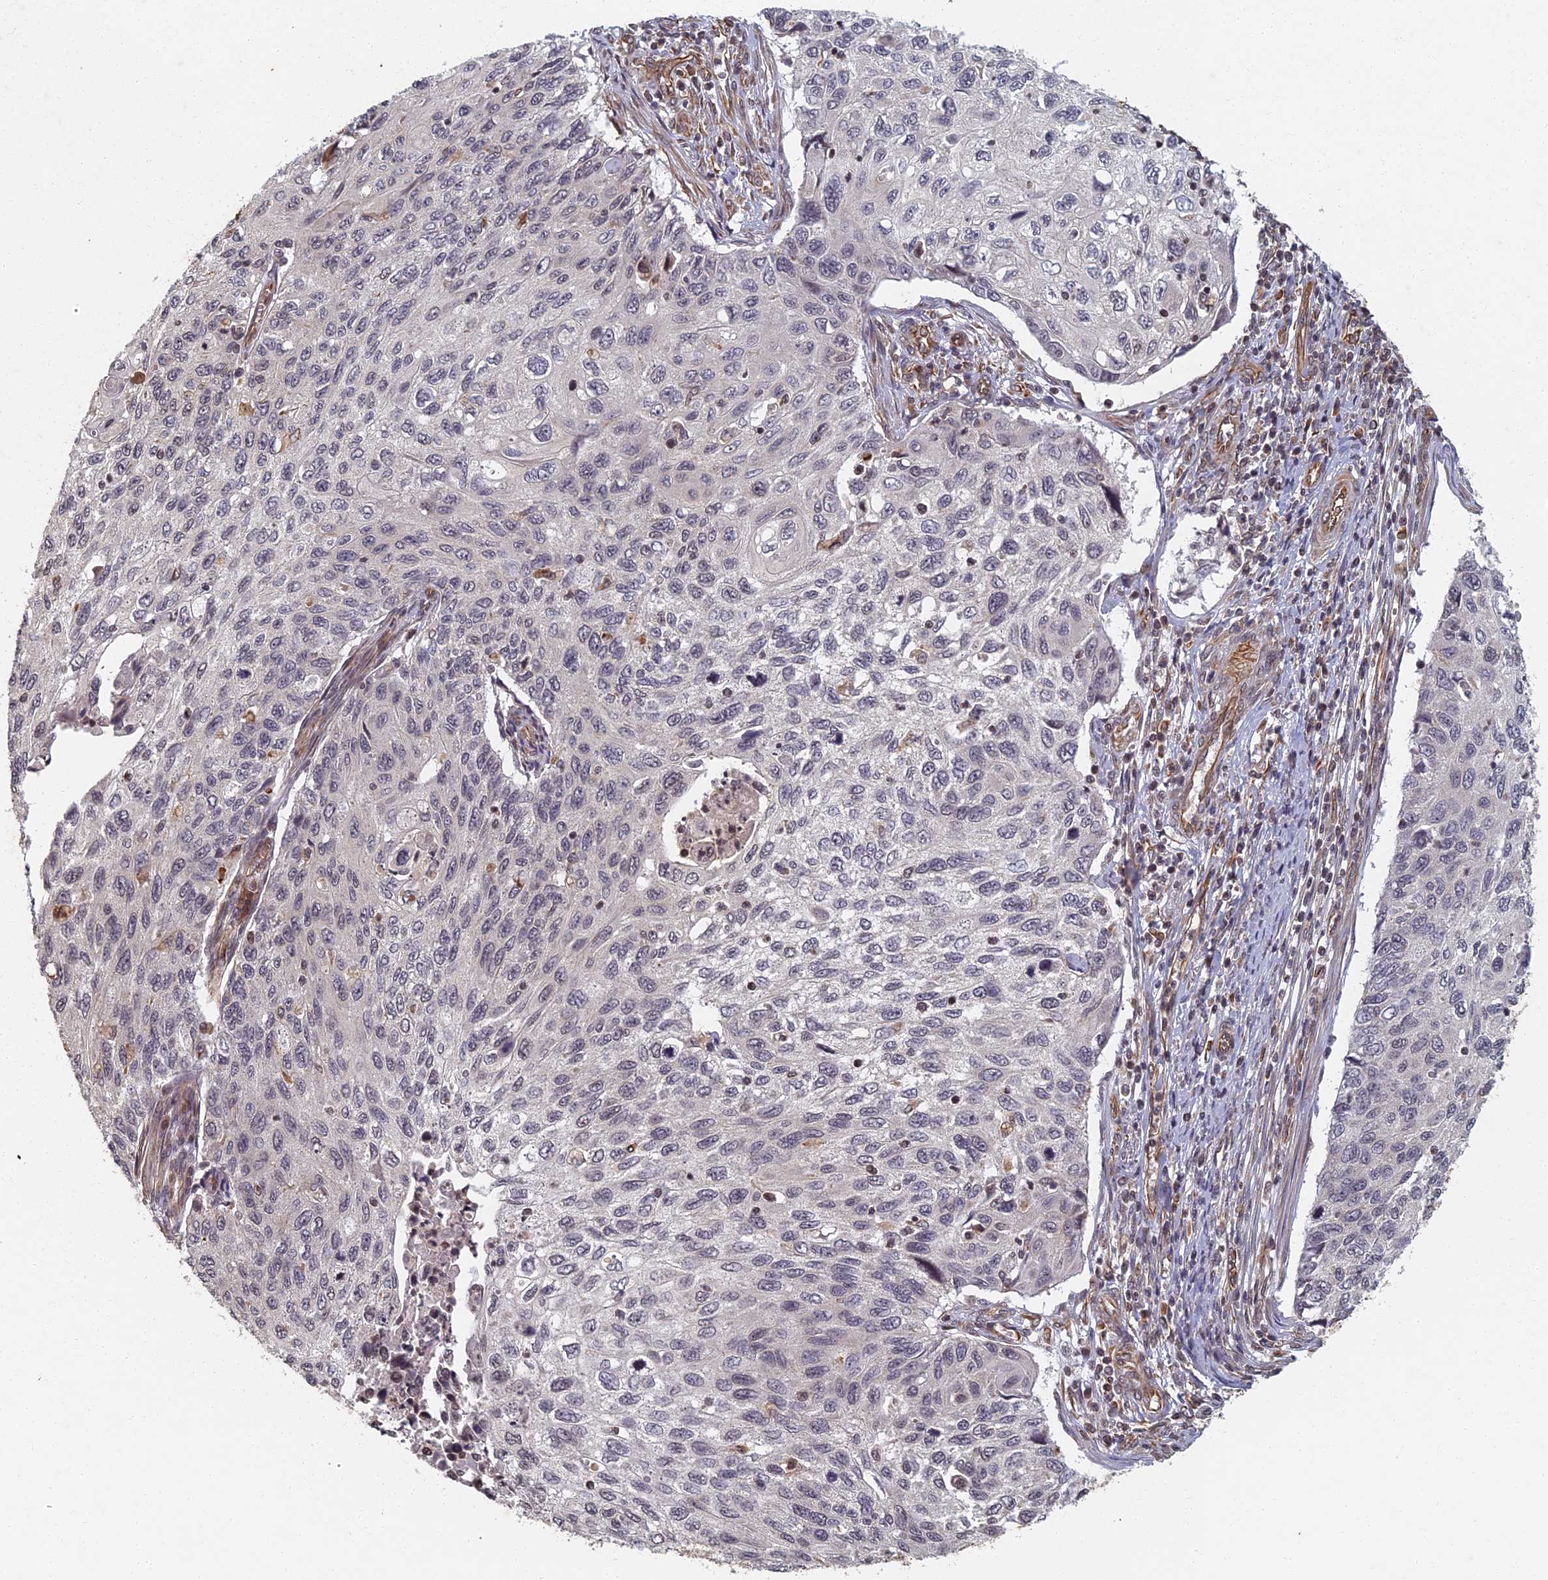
{"staining": {"intensity": "negative", "quantity": "none", "location": "none"}, "tissue": "cervical cancer", "cell_type": "Tumor cells", "image_type": "cancer", "snomed": [{"axis": "morphology", "description": "Squamous cell carcinoma, NOS"}, {"axis": "topography", "description": "Cervix"}], "caption": "IHC histopathology image of neoplastic tissue: human cervical squamous cell carcinoma stained with DAB (3,3'-diaminobenzidine) shows no significant protein positivity in tumor cells.", "gene": "ABCB10", "patient": {"sex": "female", "age": 70}}